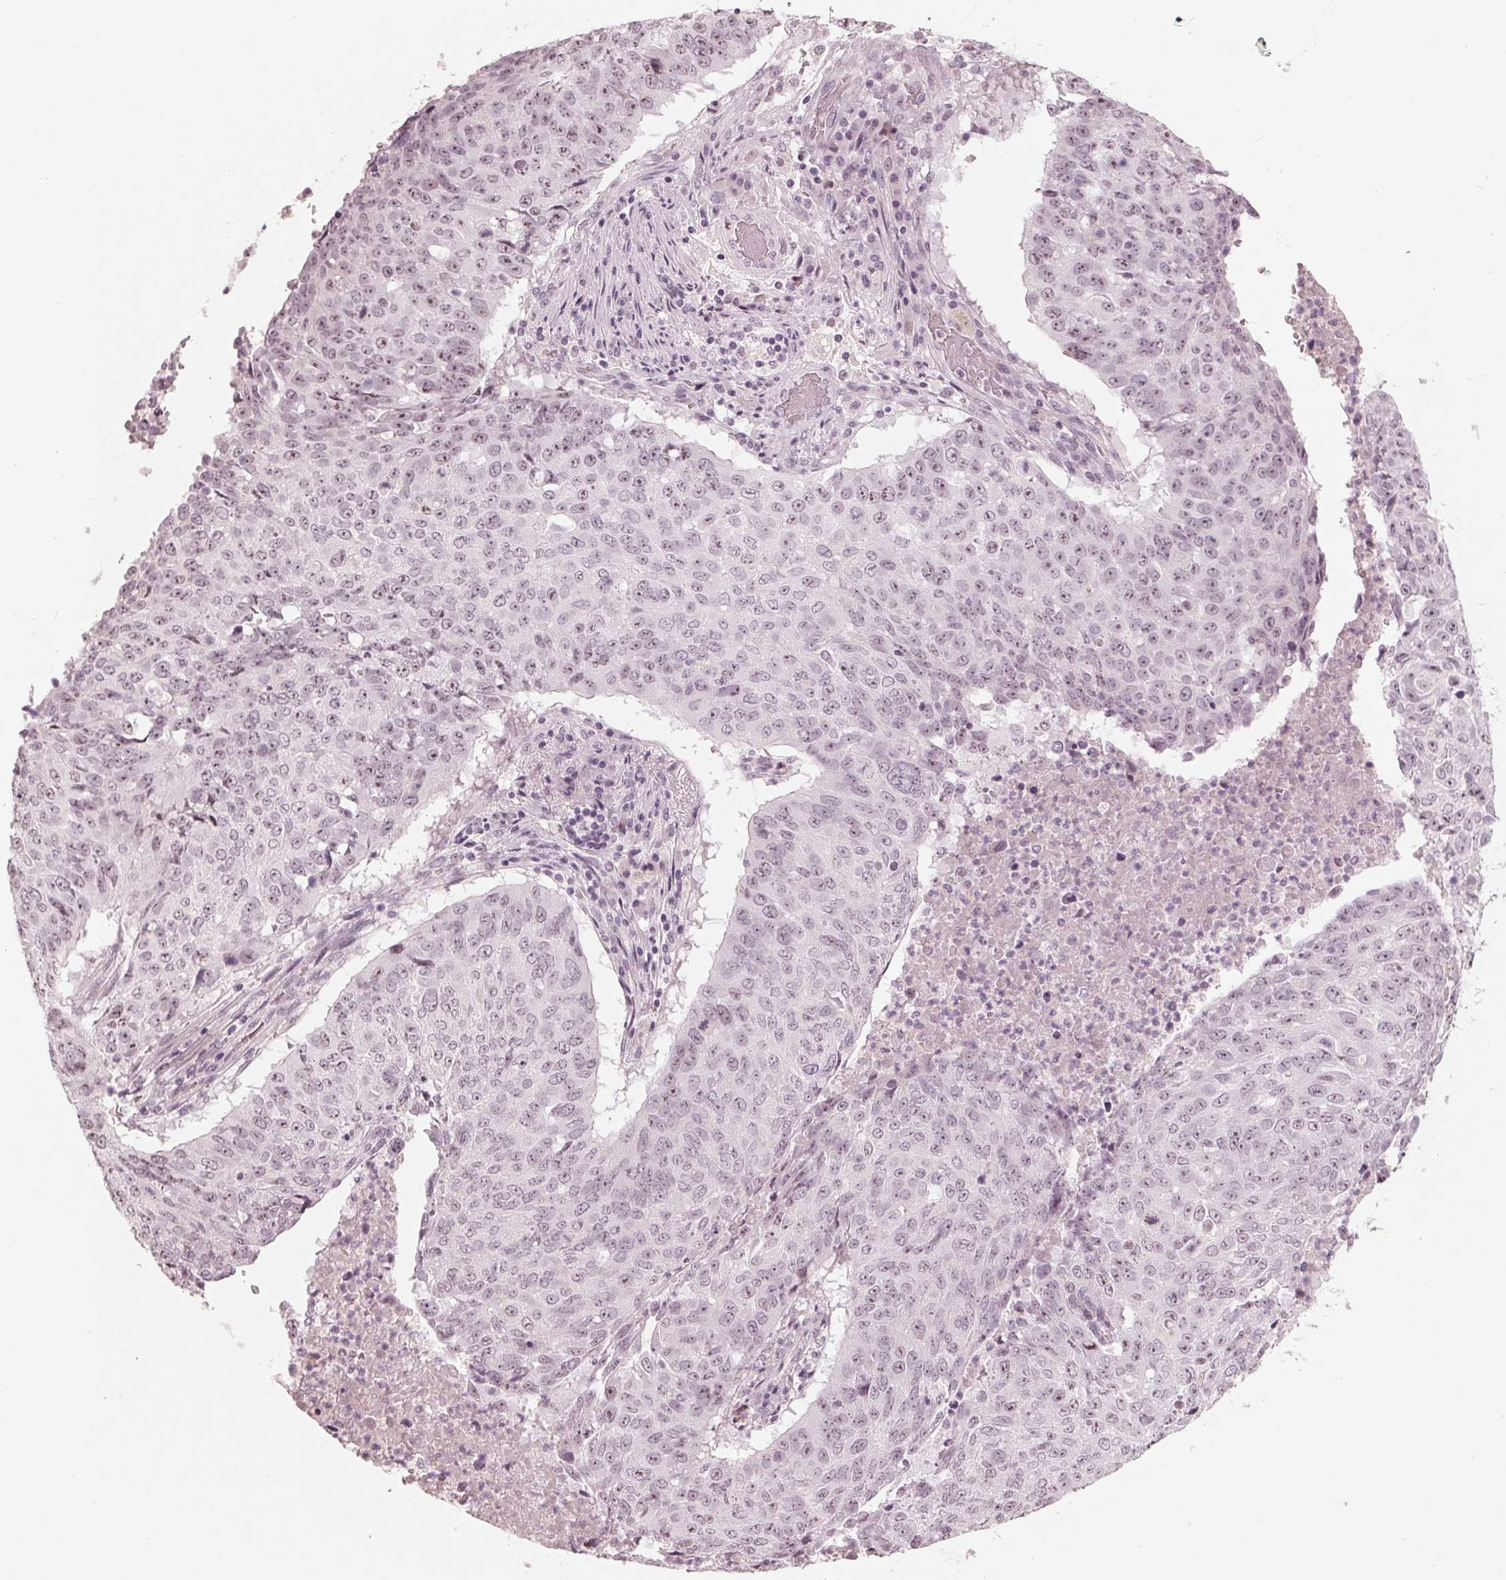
{"staining": {"intensity": "weak", "quantity": "25%-75%", "location": "nuclear"}, "tissue": "lung cancer", "cell_type": "Tumor cells", "image_type": "cancer", "snomed": [{"axis": "morphology", "description": "Normal tissue, NOS"}, {"axis": "morphology", "description": "Squamous cell carcinoma, NOS"}, {"axis": "topography", "description": "Bronchus"}, {"axis": "topography", "description": "Lung"}], "caption": "A high-resolution histopathology image shows immunohistochemistry staining of lung cancer, which shows weak nuclear positivity in approximately 25%-75% of tumor cells.", "gene": "ADPRHL1", "patient": {"sex": "male", "age": 64}}